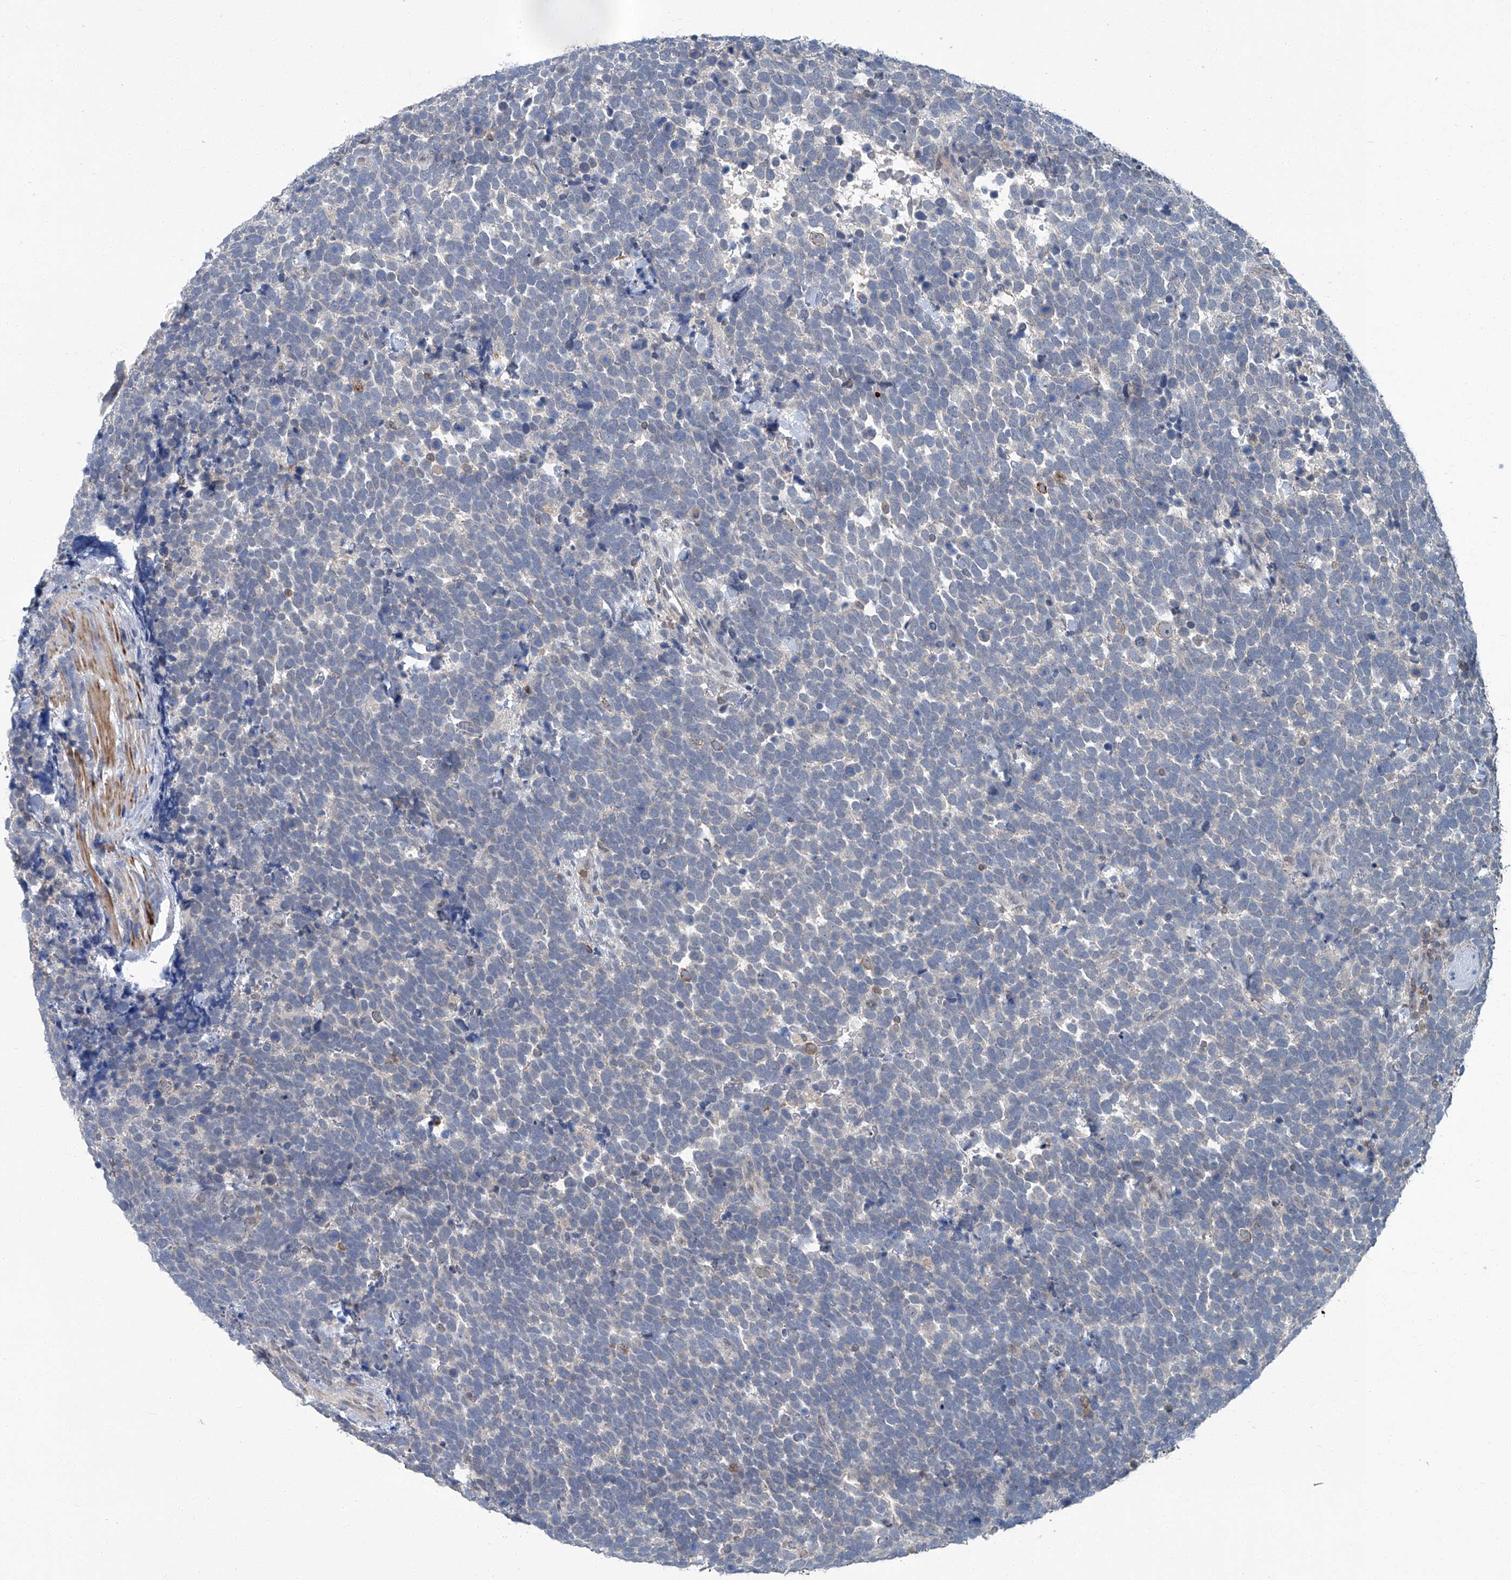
{"staining": {"intensity": "negative", "quantity": "none", "location": "none"}, "tissue": "urothelial cancer", "cell_type": "Tumor cells", "image_type": "cancer", "snomed": [{"axis": "morphology", "description": "Urothelial carcinoma, High grade"}, {"axis": "topography", "description": "Urinary bladder"}], "caption": "Tumor cells are negative for brown protein staining in urothelial cancer.", "gene": "AKNAD1", "patient": {"sex": "female", "age": 82}}